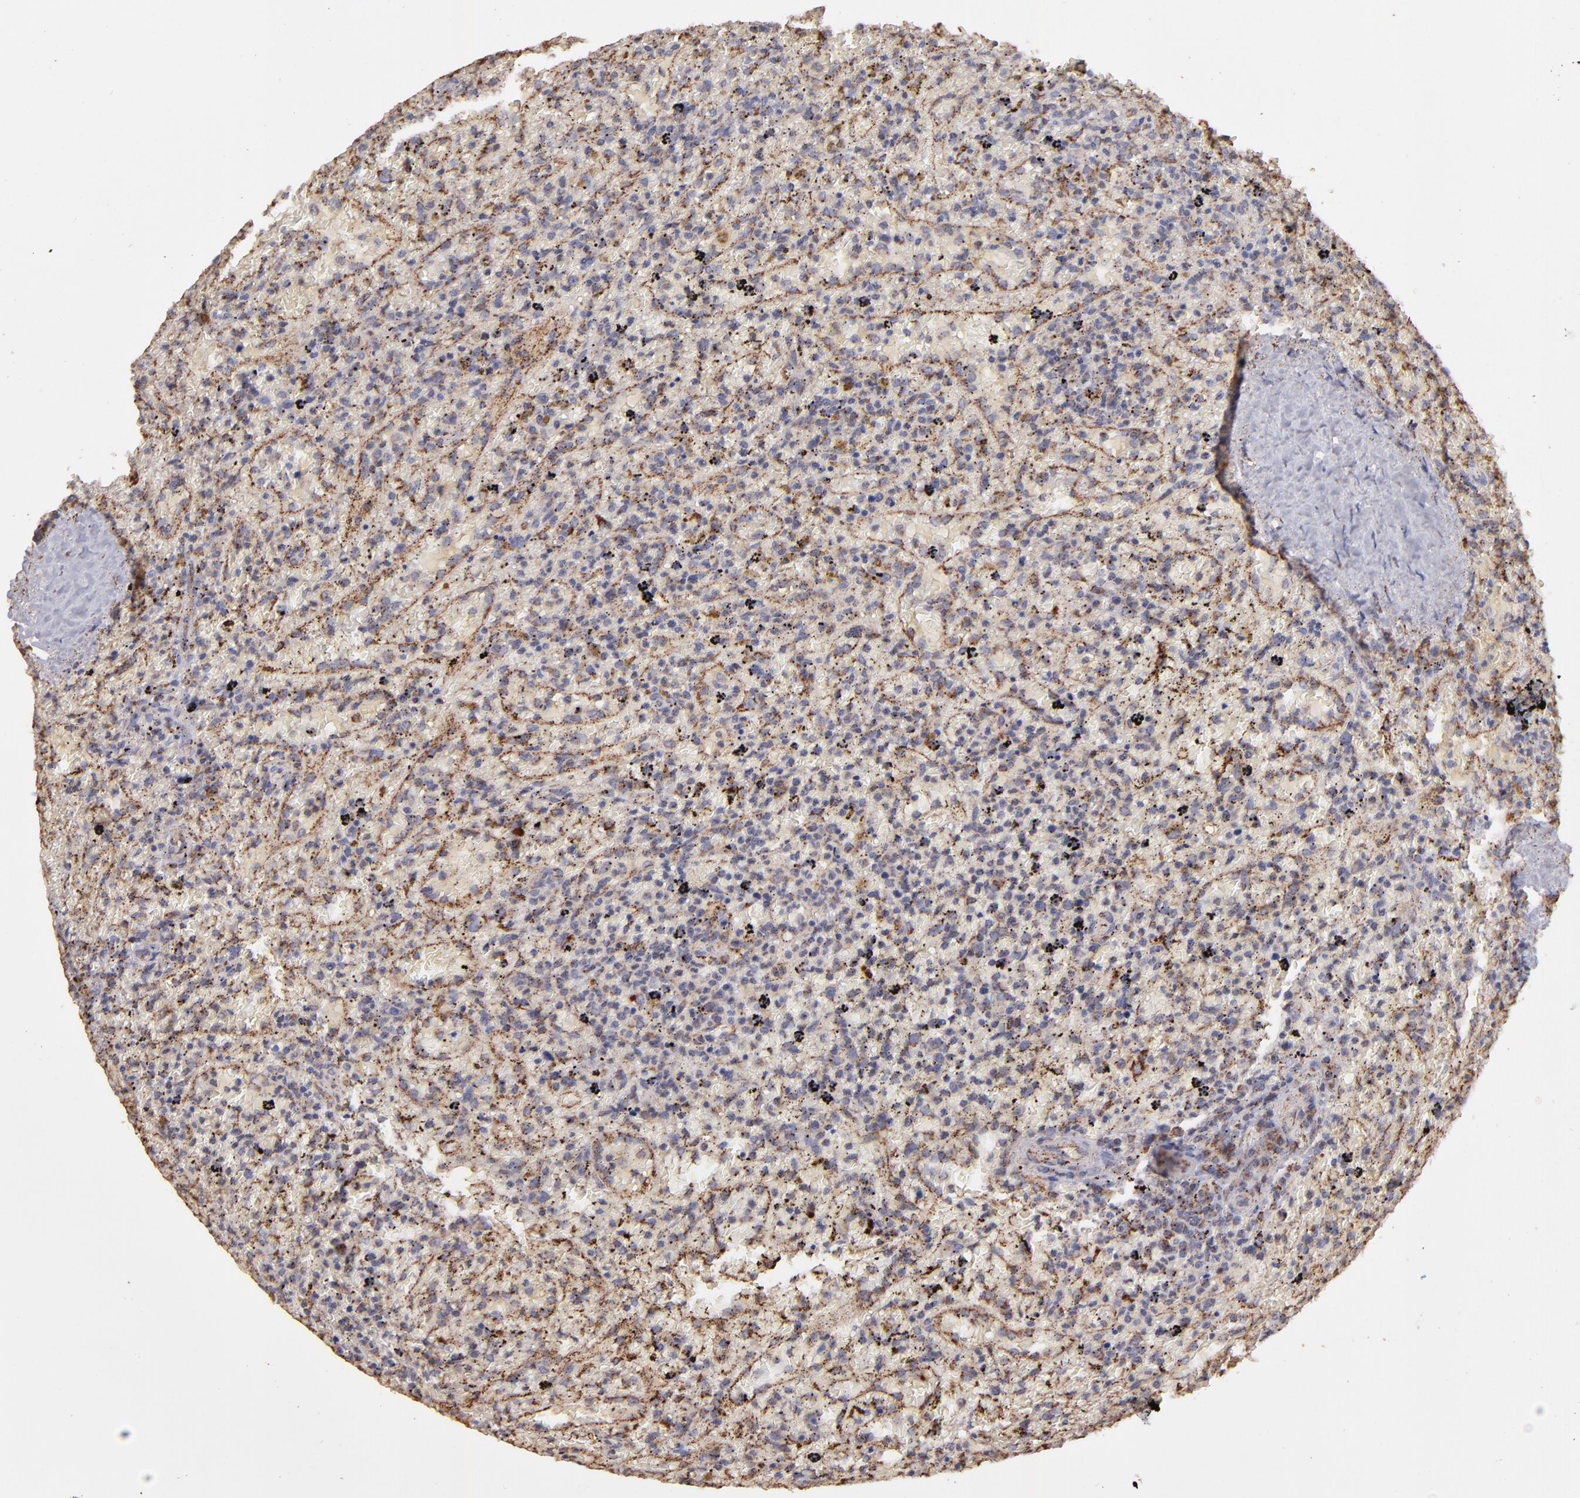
{"staining": {"intensity": "moderate", "quantity": "<25%", "location": "cytoplasmic/membranous"}, "tissue": "lymphoma", "cell_type": "Tumor cells", "image_type": "cancer", "snomed": [{"axis": "morphology", "description": "Malignant lymphoma, non-Hodgkin's type, High grade"}, {"axis": "topography", "description": "Spleen"}, {"axis": "topography", "description": "Lymph node"}], "caption": "Protein expression analysis of human lymphoma reveals moderate cytoplasmic/membranous positivity in approximately <25% of tumor cells.", "gene": "DLST", "patient": {"sex": "female", "age": 70}}